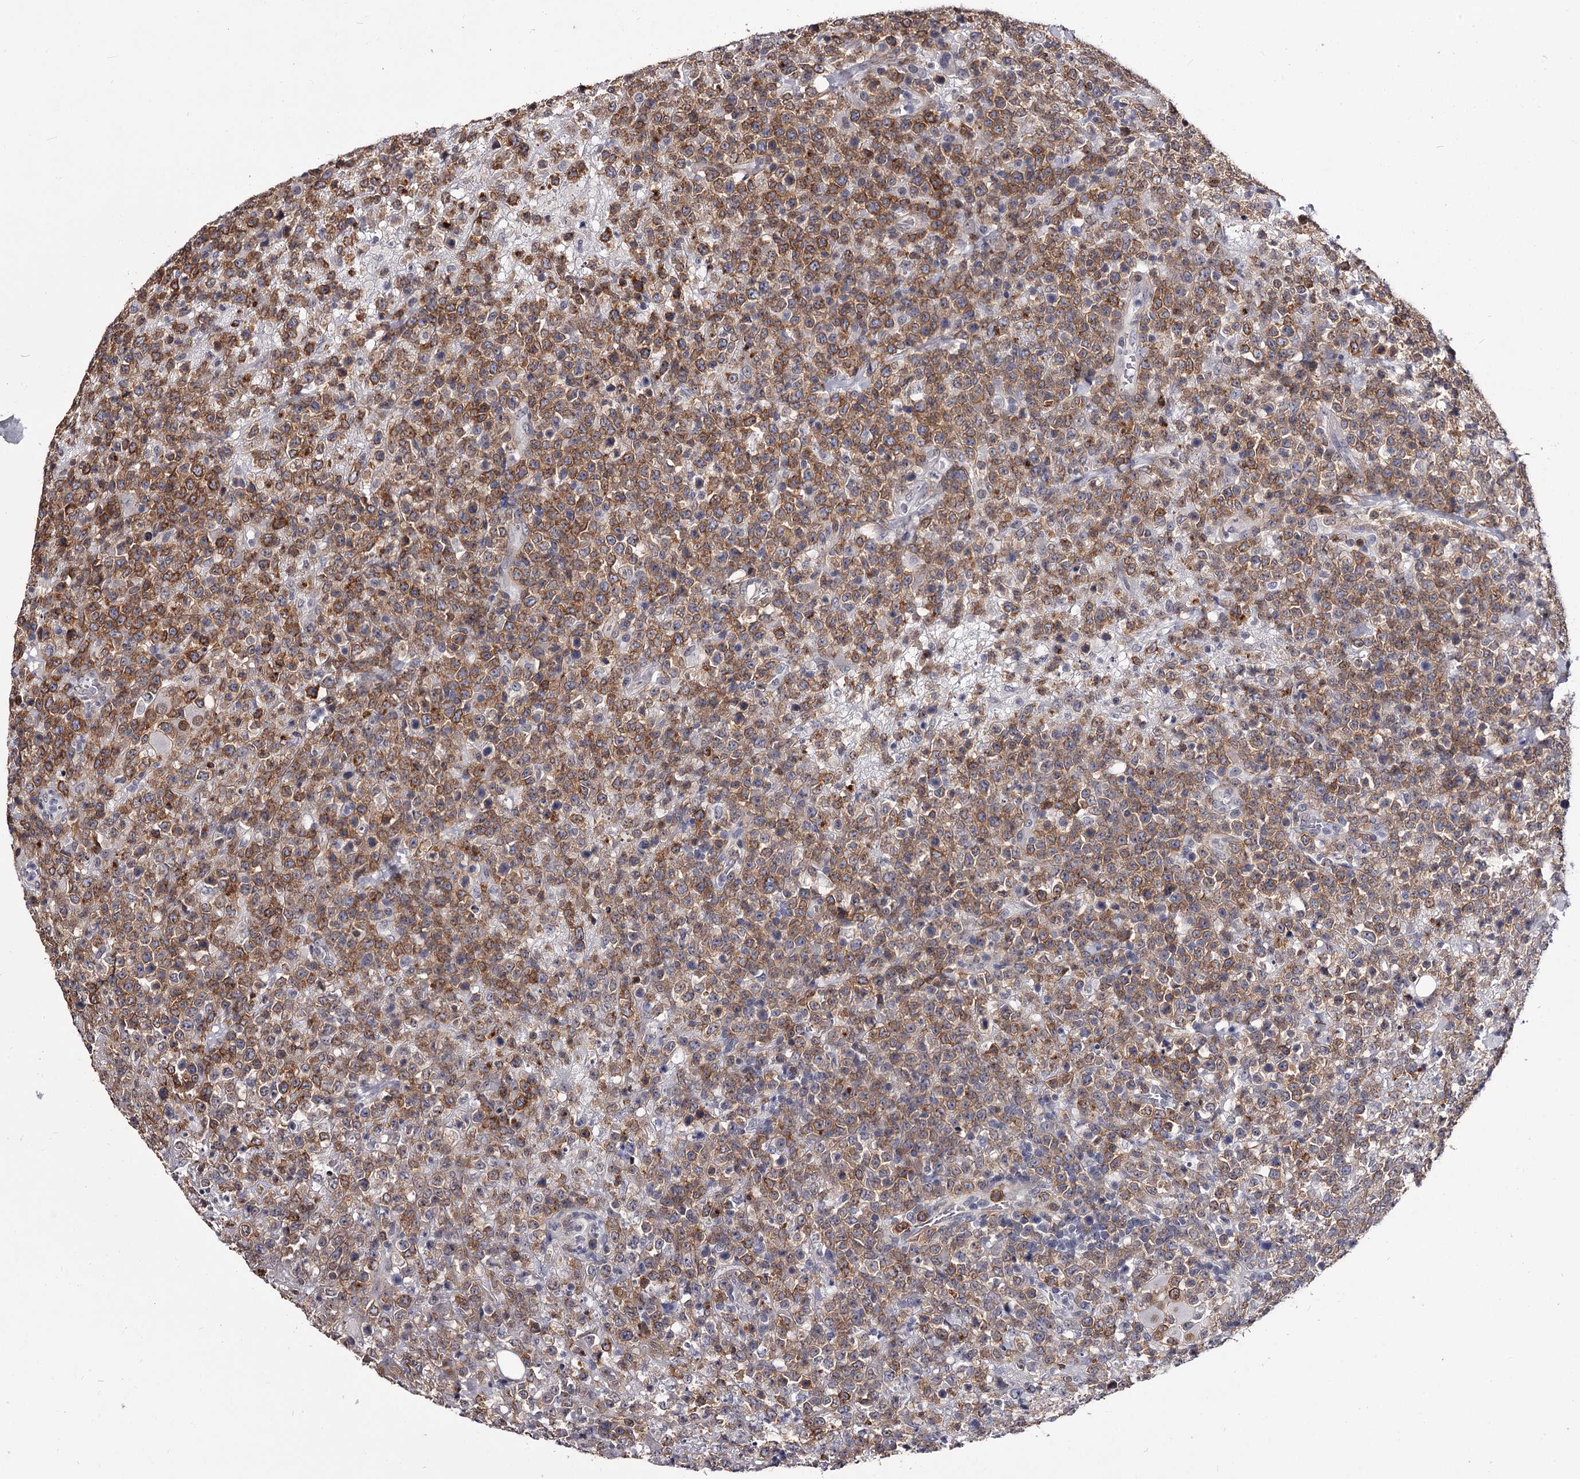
{"staining": {"intensity": "moderate", "quantity": ">75%", "location": "cytoplasmic/membranous"}, "tissue": "lymphoma", "cell_type": "Tumor cells", "image_type": "cancer", "snomed": [{"axis": "morphology", "description": "Malignant lymphoma, non-Hodgkin's type, High grade"}, {"axis": "topography", "description": "Colon"}], "caption": "Lymphoma stained for a protein (brown) demonstrates moderate cytoplasmic/membranous positive positivity in approximately >75% of tumor cells.", "gene": "OVOL2", "patient": {"sex": "female", "age": 53}}